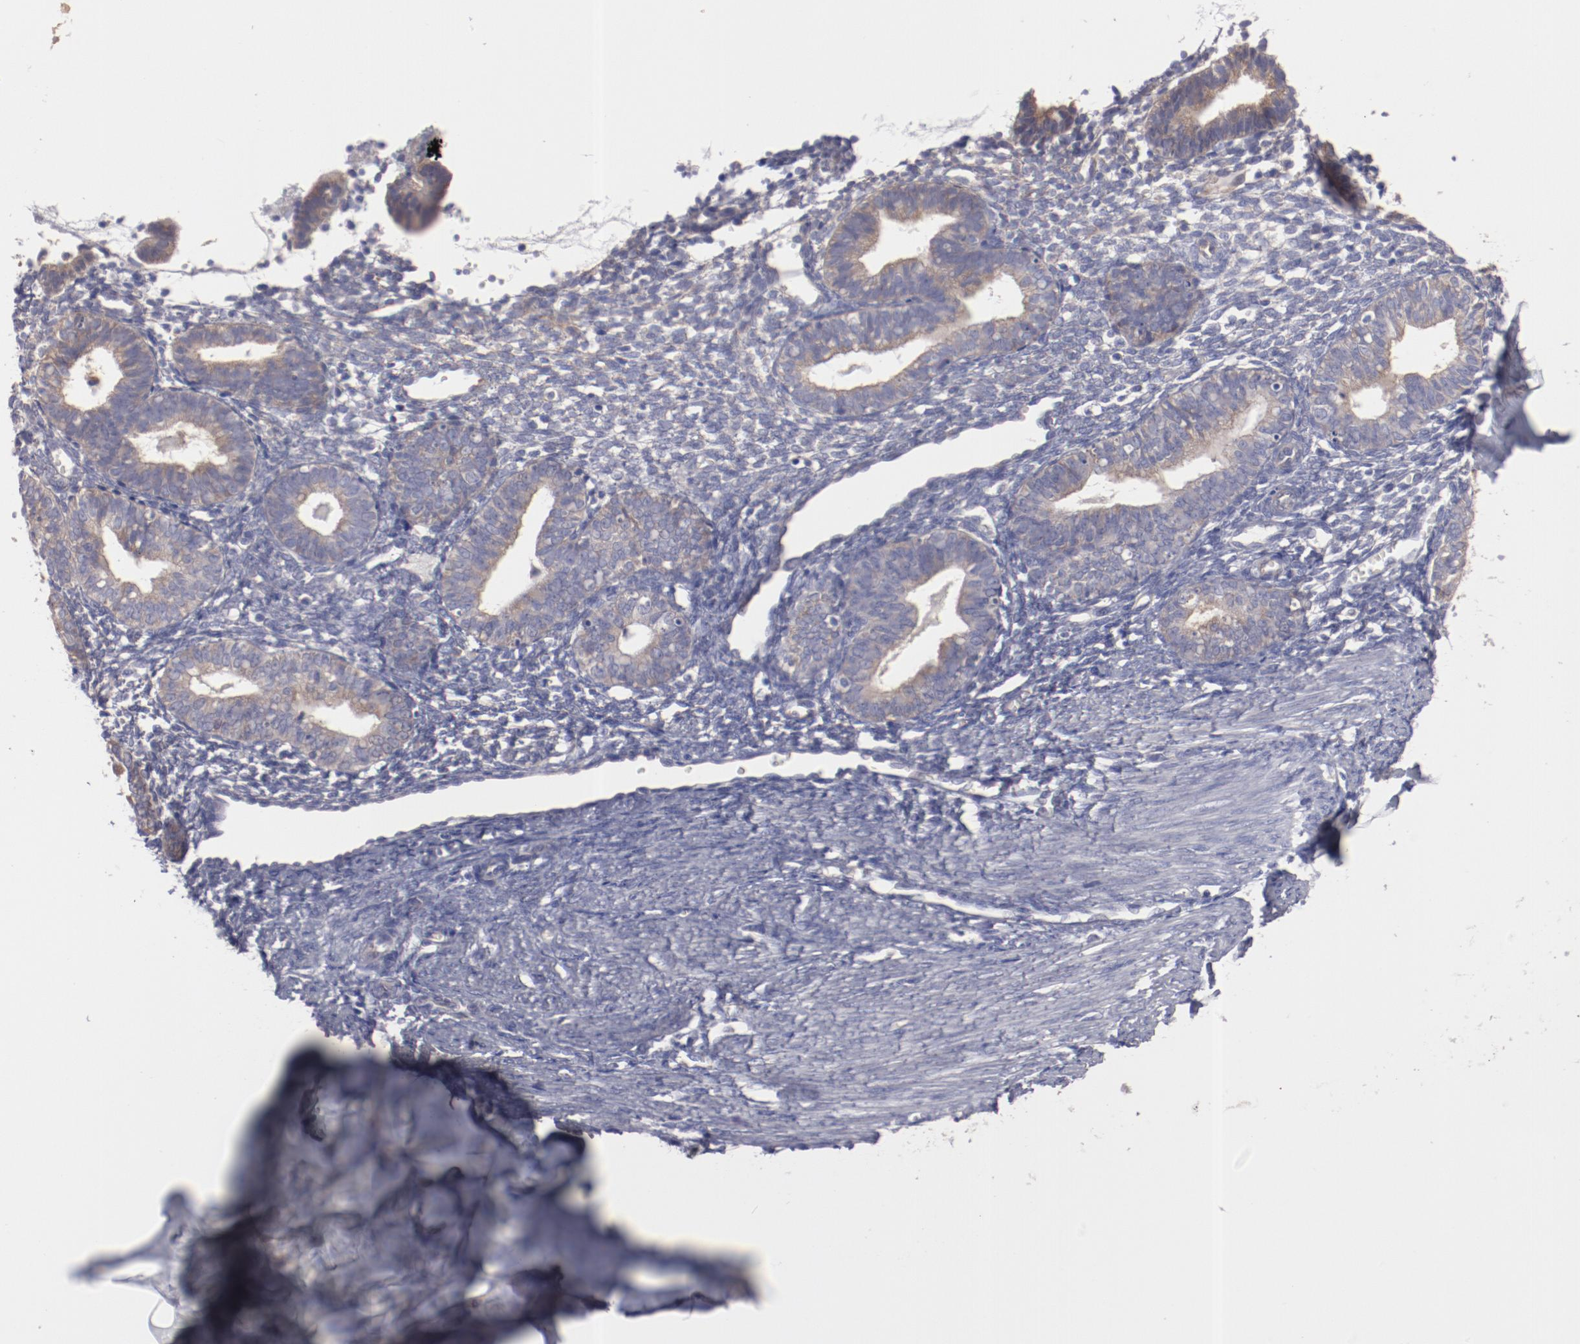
{"staining": {"intensity": "weak", "quantity": "<25%", "location": "cytoplasmic/membranous"}, "tissue": "endometrium", "cell_type": "Cells in endometrial stroma", "image_type": "normal", "snomed": [{"axis": "morphology", "description": "Normal tissue, NOS"}, {"axis": "topography", "description": "Endometrium"}], "caption": "The photomicrograph shows no staining of cells in endometrial stroma in unremarkable endometrium.", "gene": "ENTPD5", "patient": {"sex": "female", "age": 61}}